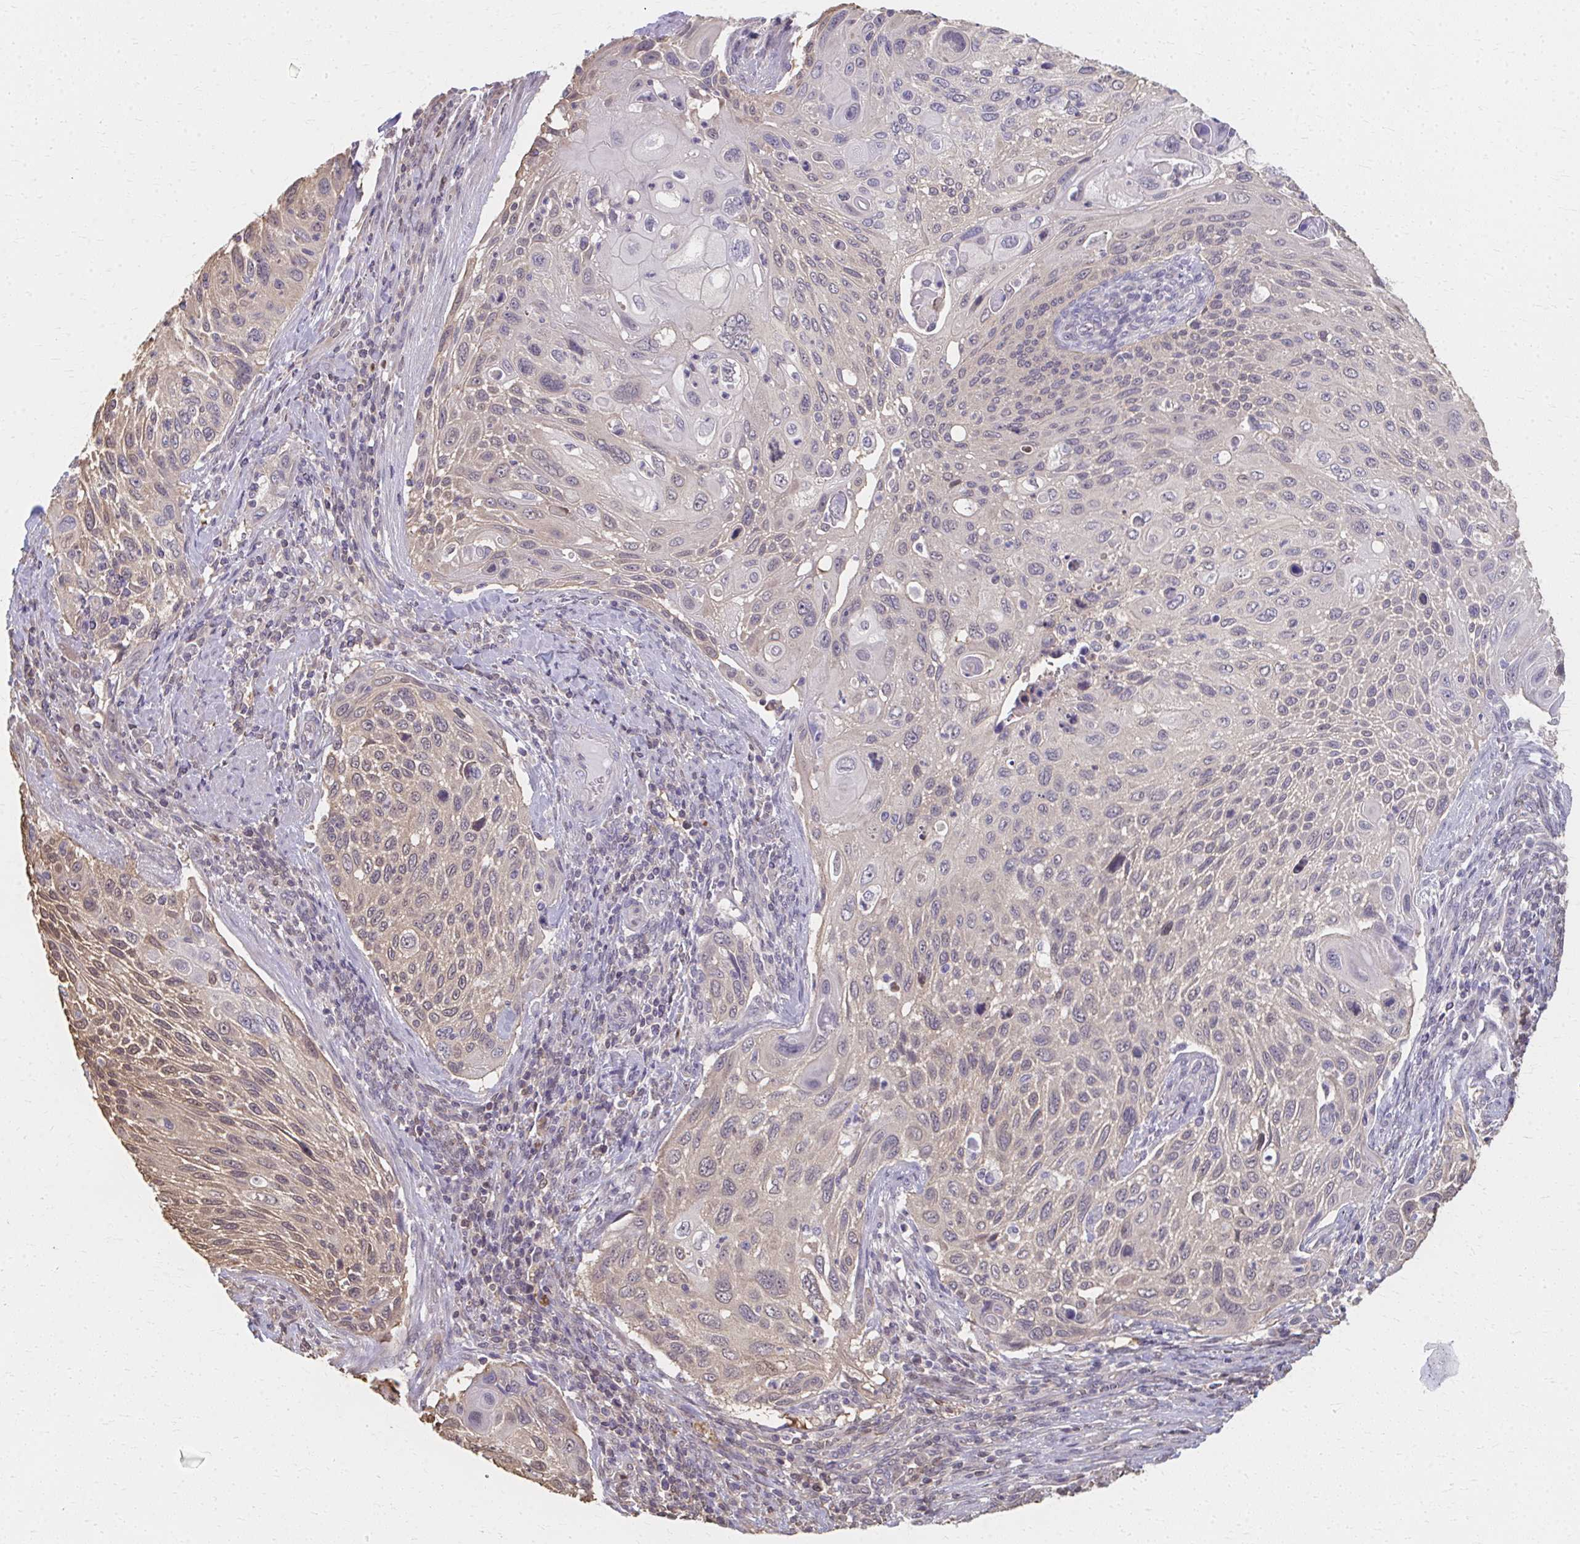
{"staining": {"intensity": "weak", "quantity": "25%-75%", "location": "cytoplasmic/membranous"}, "tissue": "cervical cancer", "cell_type": "Tumor cells", "image_type": "cancer", "snomed": [{"axis": "morphology", "description": "Squamous cell carcinoma, NOS"}, {"axis": "topography", "description": "Cervix"}], "caption": "The histopathology image demonstrates staining of squamous cell carcinoma (cervical), revealing weak cytoplasmic/membranous protein staining (brown color) within tumor cells.", "gene": "RABGAP1L", "patient": {"sex": "female", "age": 70}}